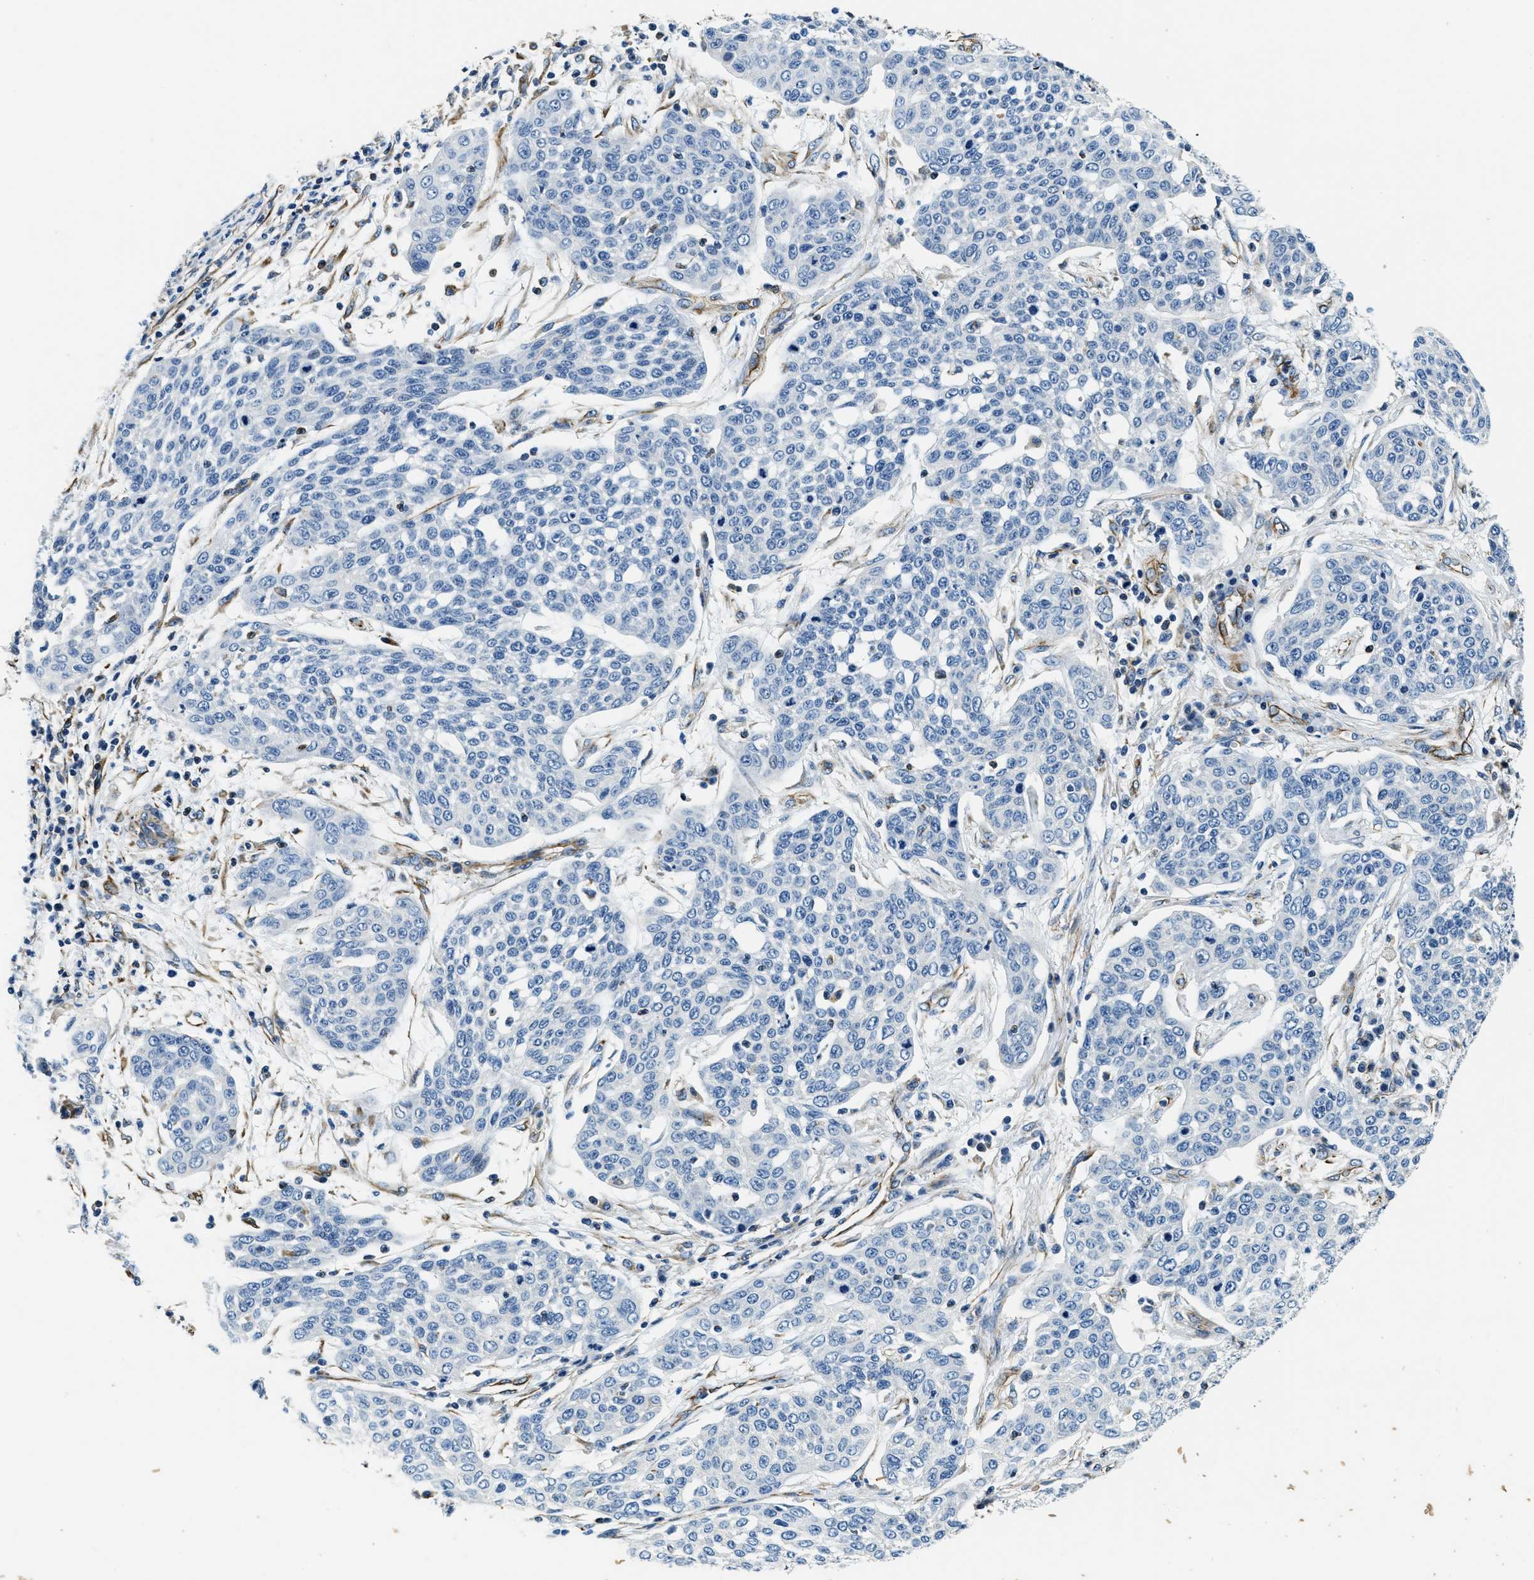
{"staining": {"intensity": "negative", "quantity": "none", "location": "none"}, "tissue": "cervical cancer", "cell_type": "Tumor cells", "image_type": "cancer", "snomed": [{"axis": "morphology", "description": "Squamous cell carcinoma, NOS"}, {"axis": "topography", "description": "Cervix"}], "caption": "Immunohistochemistry of squamous cell carcinoma (cervical) reveals no positivity in tumor cells.", "gene": "GNS", "patient": {"sex": "female", "age": 34}}